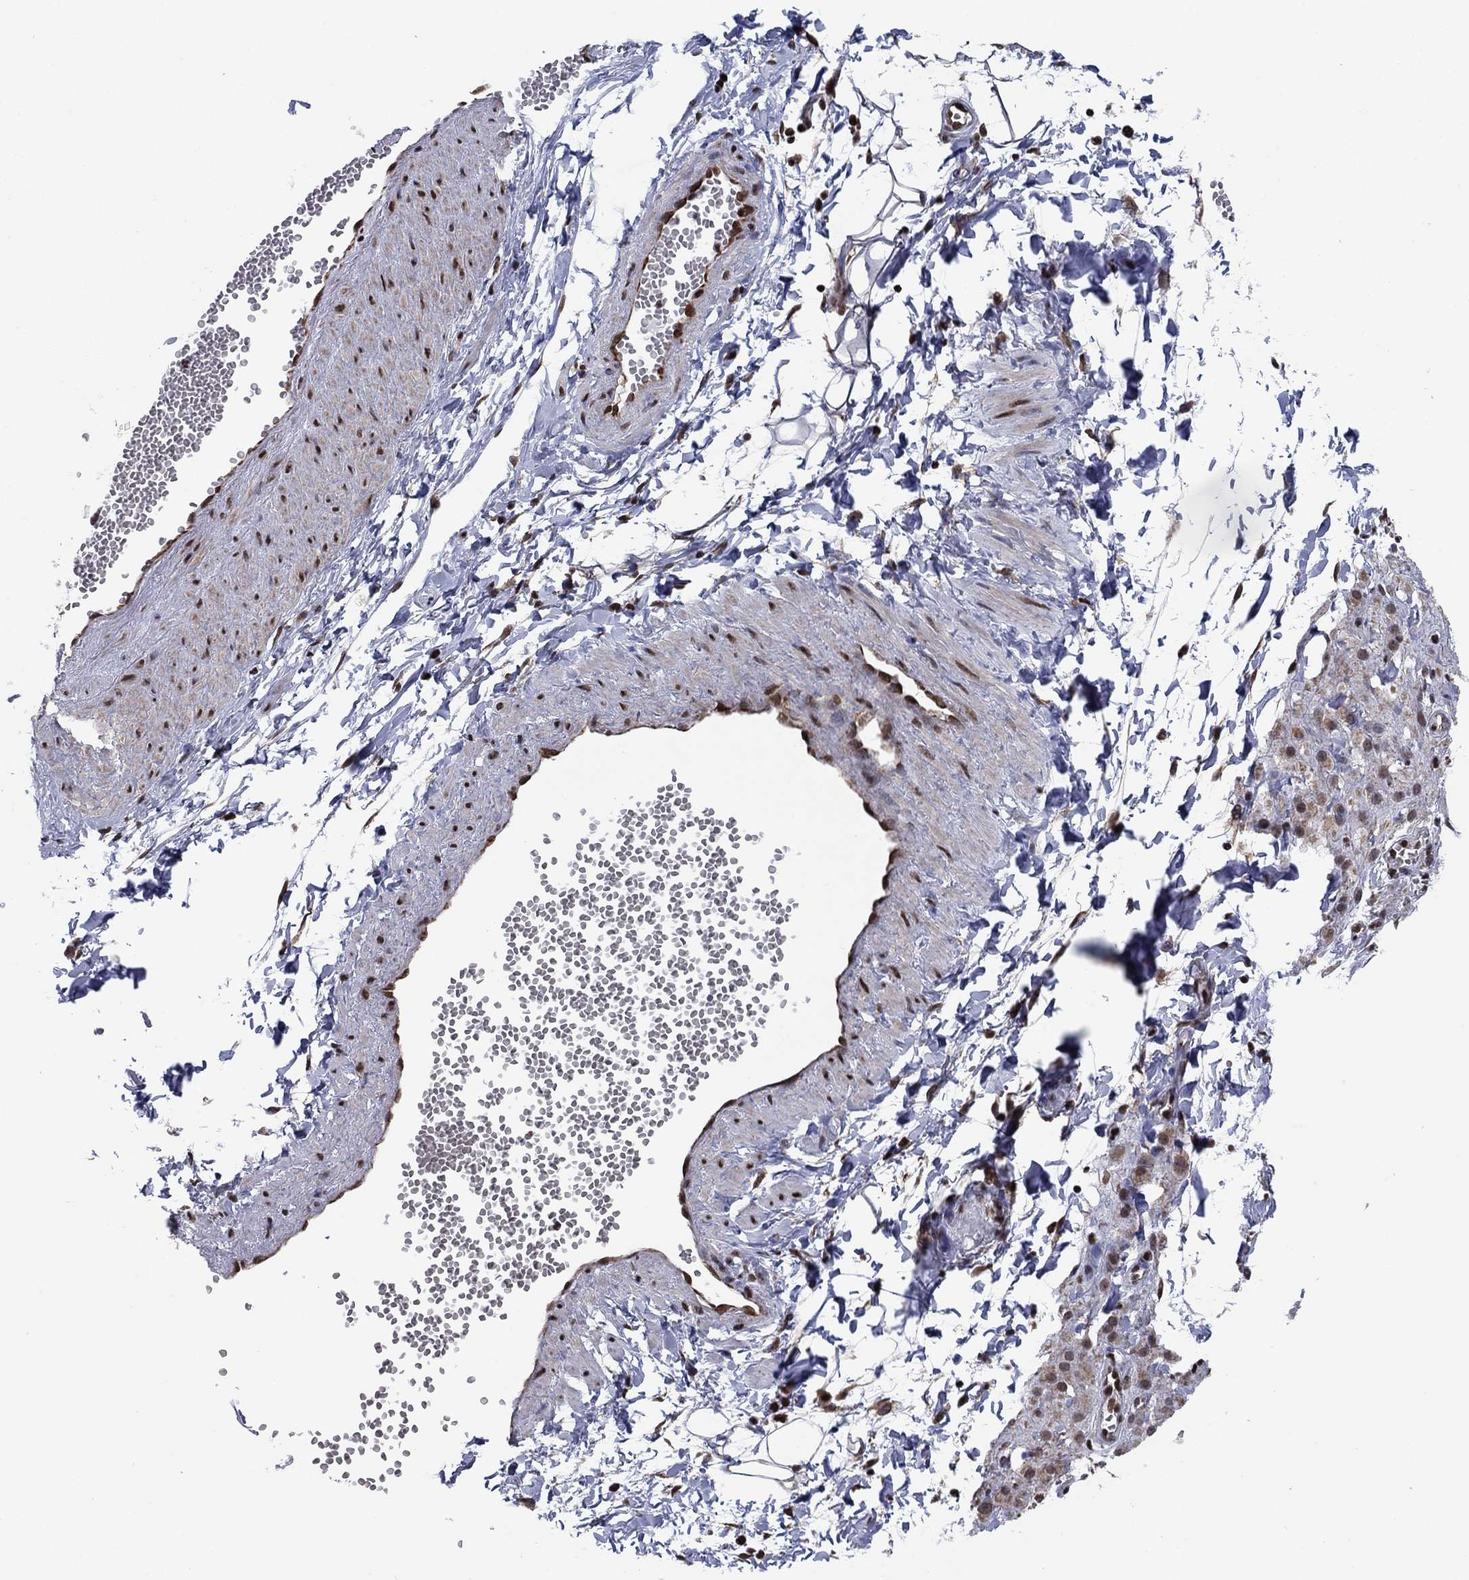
{"staining": {"intensity": "moderate", "quantity": "25%-75%", "location": "nuclear"}, "tissue": "adipose tissue", "cell_type": "Adipocytes", "image_type": "normal", "snomed": [{"axis": "morphology", "description": "Normal tissue, NOS"}, {"axis": "topography", "description": "Smooth muscle"}, {"axis": "topography", "description": "Peripheral nerve tissue"}], "caption": "Protein expression analysis of normal human adipose tissue reveals moderate nuclear positivity in approximately 25%-75% of adipocytes.", "gene": "N4BP2", "patient": {"sex": "male", "age": 22}}